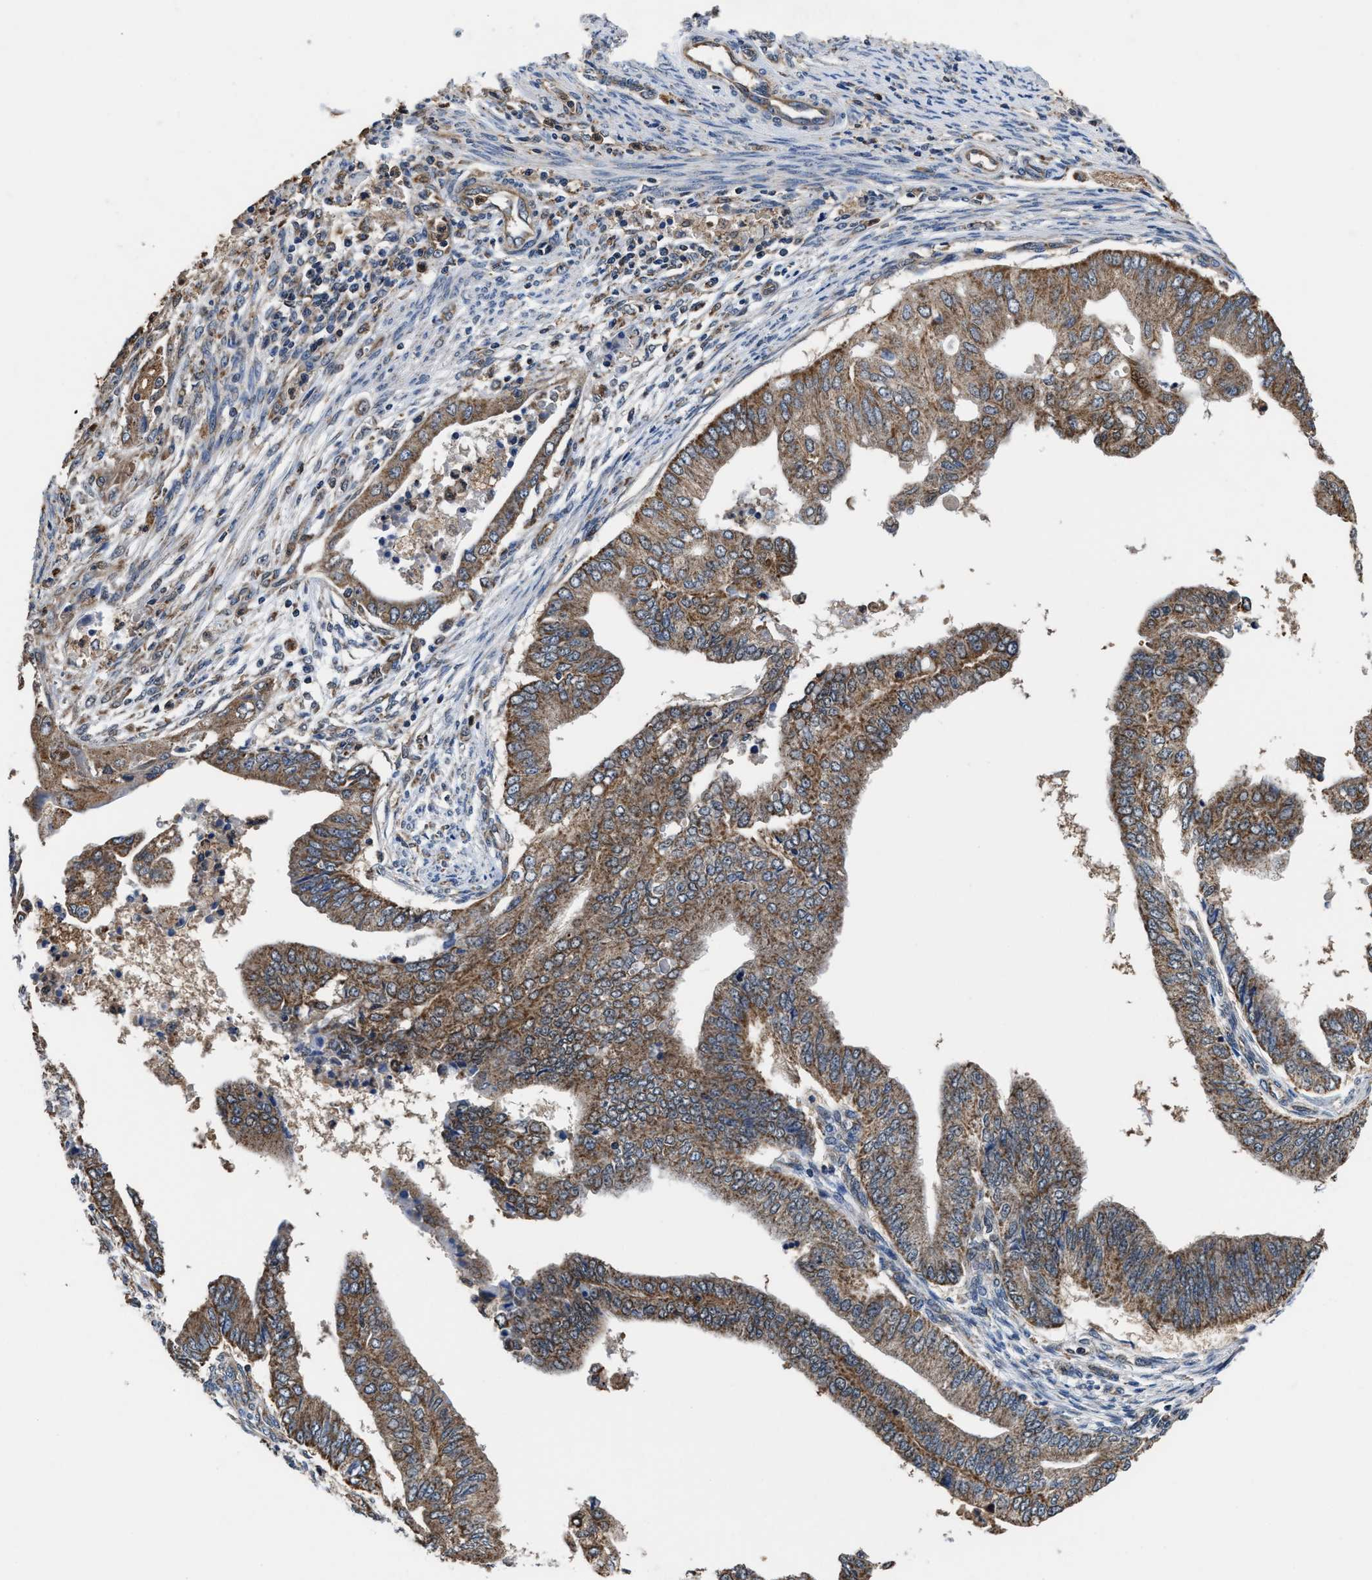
{"staining": {"intensity": "moderate", "quantity": ">75%", "location": "cytoplasmic/membranous"}, "tissue": "endometrial cancer", "cell_type": "Tumor cells", "image_type": "cancer", "snomed": [{"axis": "morphology", "description": "Polyp, NOS"}, {"axis": "morphology", "description": "Adenocarcinoma, NOS"}, {"axis": "morphology", "description": "Adenoma, NOS"}, {"axis": "topography", "description": "Endometrium"}], "caption": "A brown stain highlights moderate cytoplasmic/membranous expression of a protein in endometrial cancer tumor cells.", "gene": "ACLY", "patient": {"sex": "female", "age": 79}}